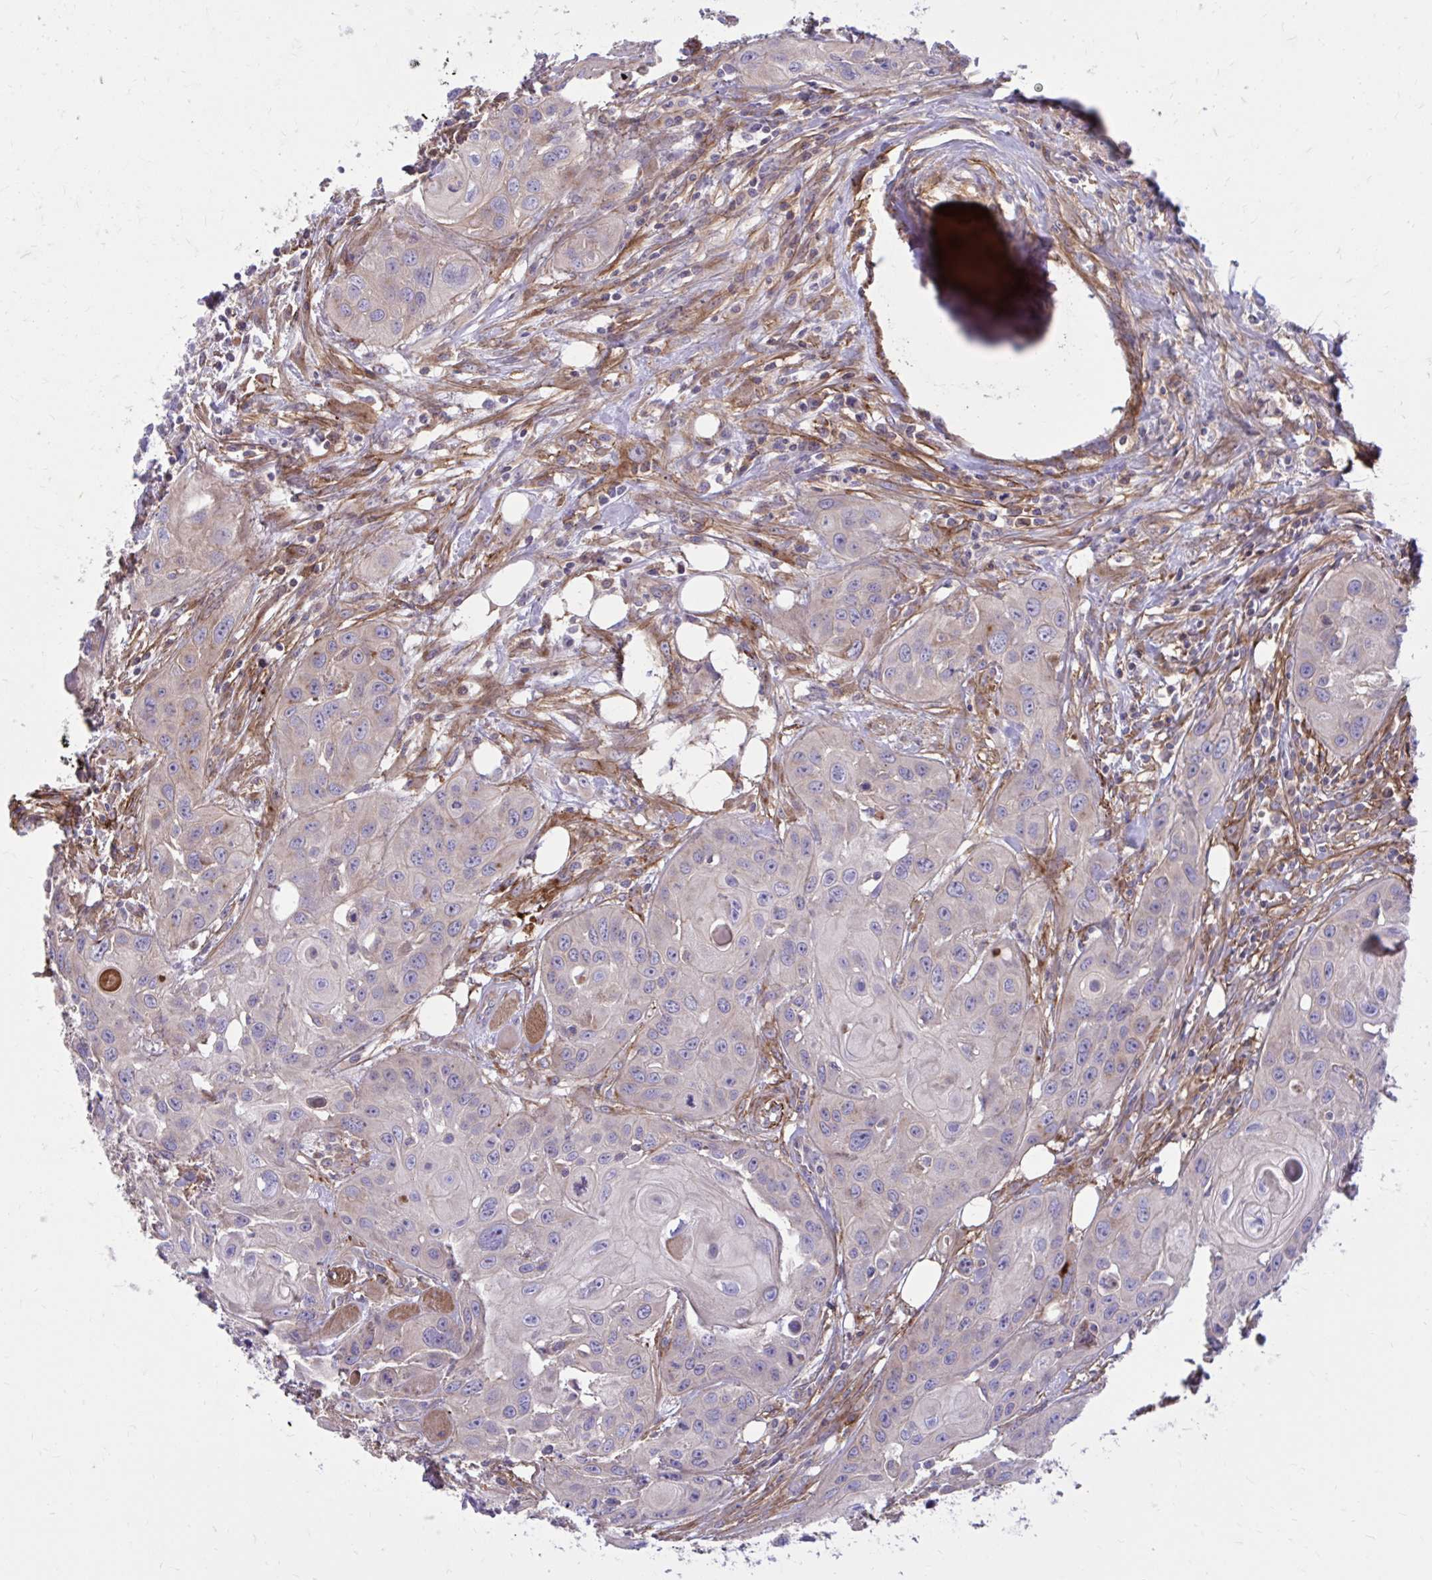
{"staining": {"intensity": "negative", "quantity": "none", "location": "none"}, "tissue": "head and neck cancer", "cell_type": "Tumor cells", "image_type": "cancer", "snomed": [{"axis": "morphology", "description": "Squamous cell carcinoma, NOS"}, {"axis": "topography", "description": "Oral tissue"}, {"axis": "topography", "description": "Head-Neck"}], "caption": "Human head and neck cancer stained for a protein using immunohistochemistry (IHC) shows no expression in tumor cells.", "gene": "FAP", "patient": {"sex": "male", "age": 58}}